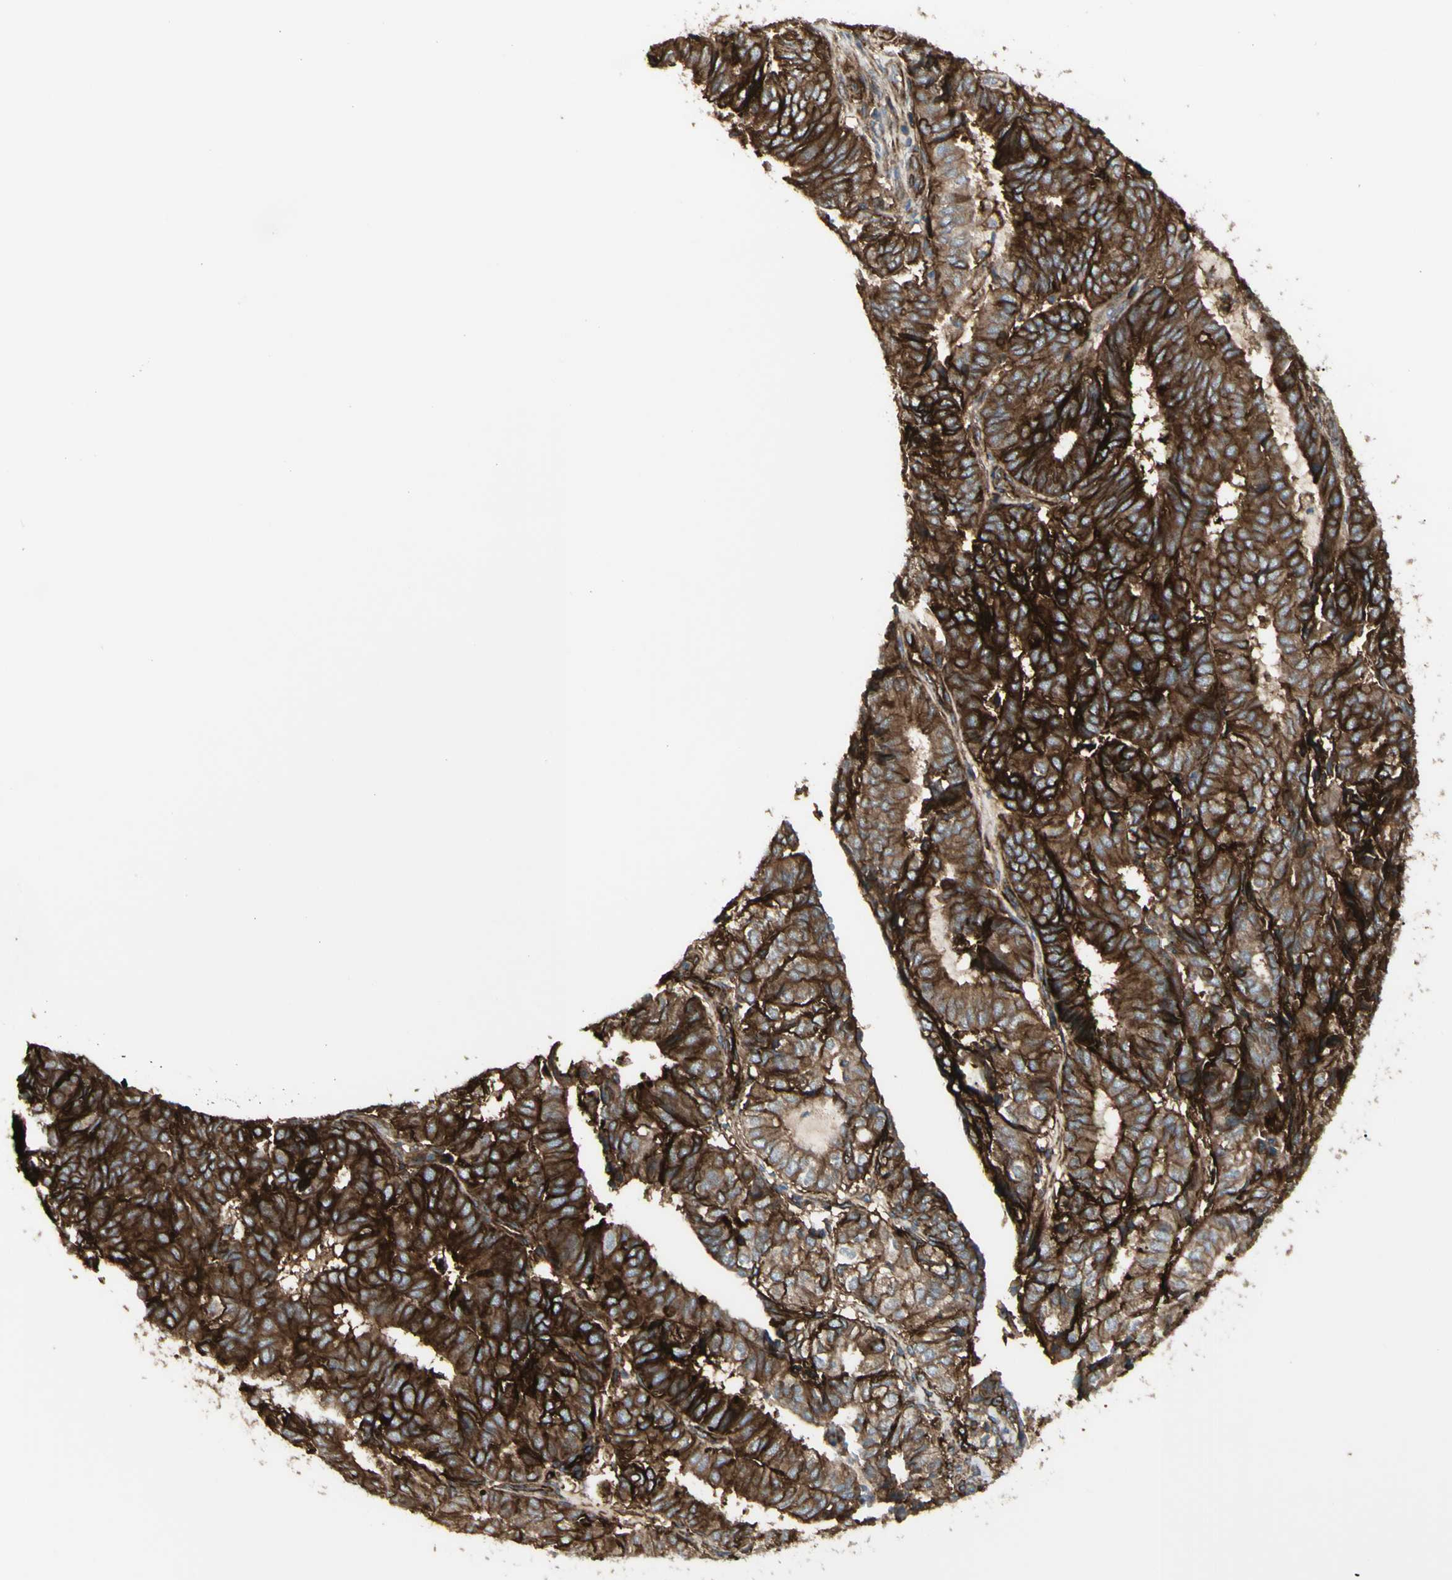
{"staining": {"intensity": "strong", "quantity": ">75%", "location": "cytoplasmic/membranous"}, "tissue": "endometrial cancer", "cell_type": "Tumor cells", "image_type": "cancer", "snomed": [{"axis": "morphology", "description": "Adenocarcinoma, NOS"}, {"axis": "topography", "description": "Uterus"}], "caption": "A high-resolution photomicrograph shows immunohistochemistry (IHC) staining of endometrial cancer, which demonstrates strong cytoplasmic/membranous positivity in about >75% of tumor cells.", "gene": "CD276", "patient": {"sex": "female", "age": 60}}